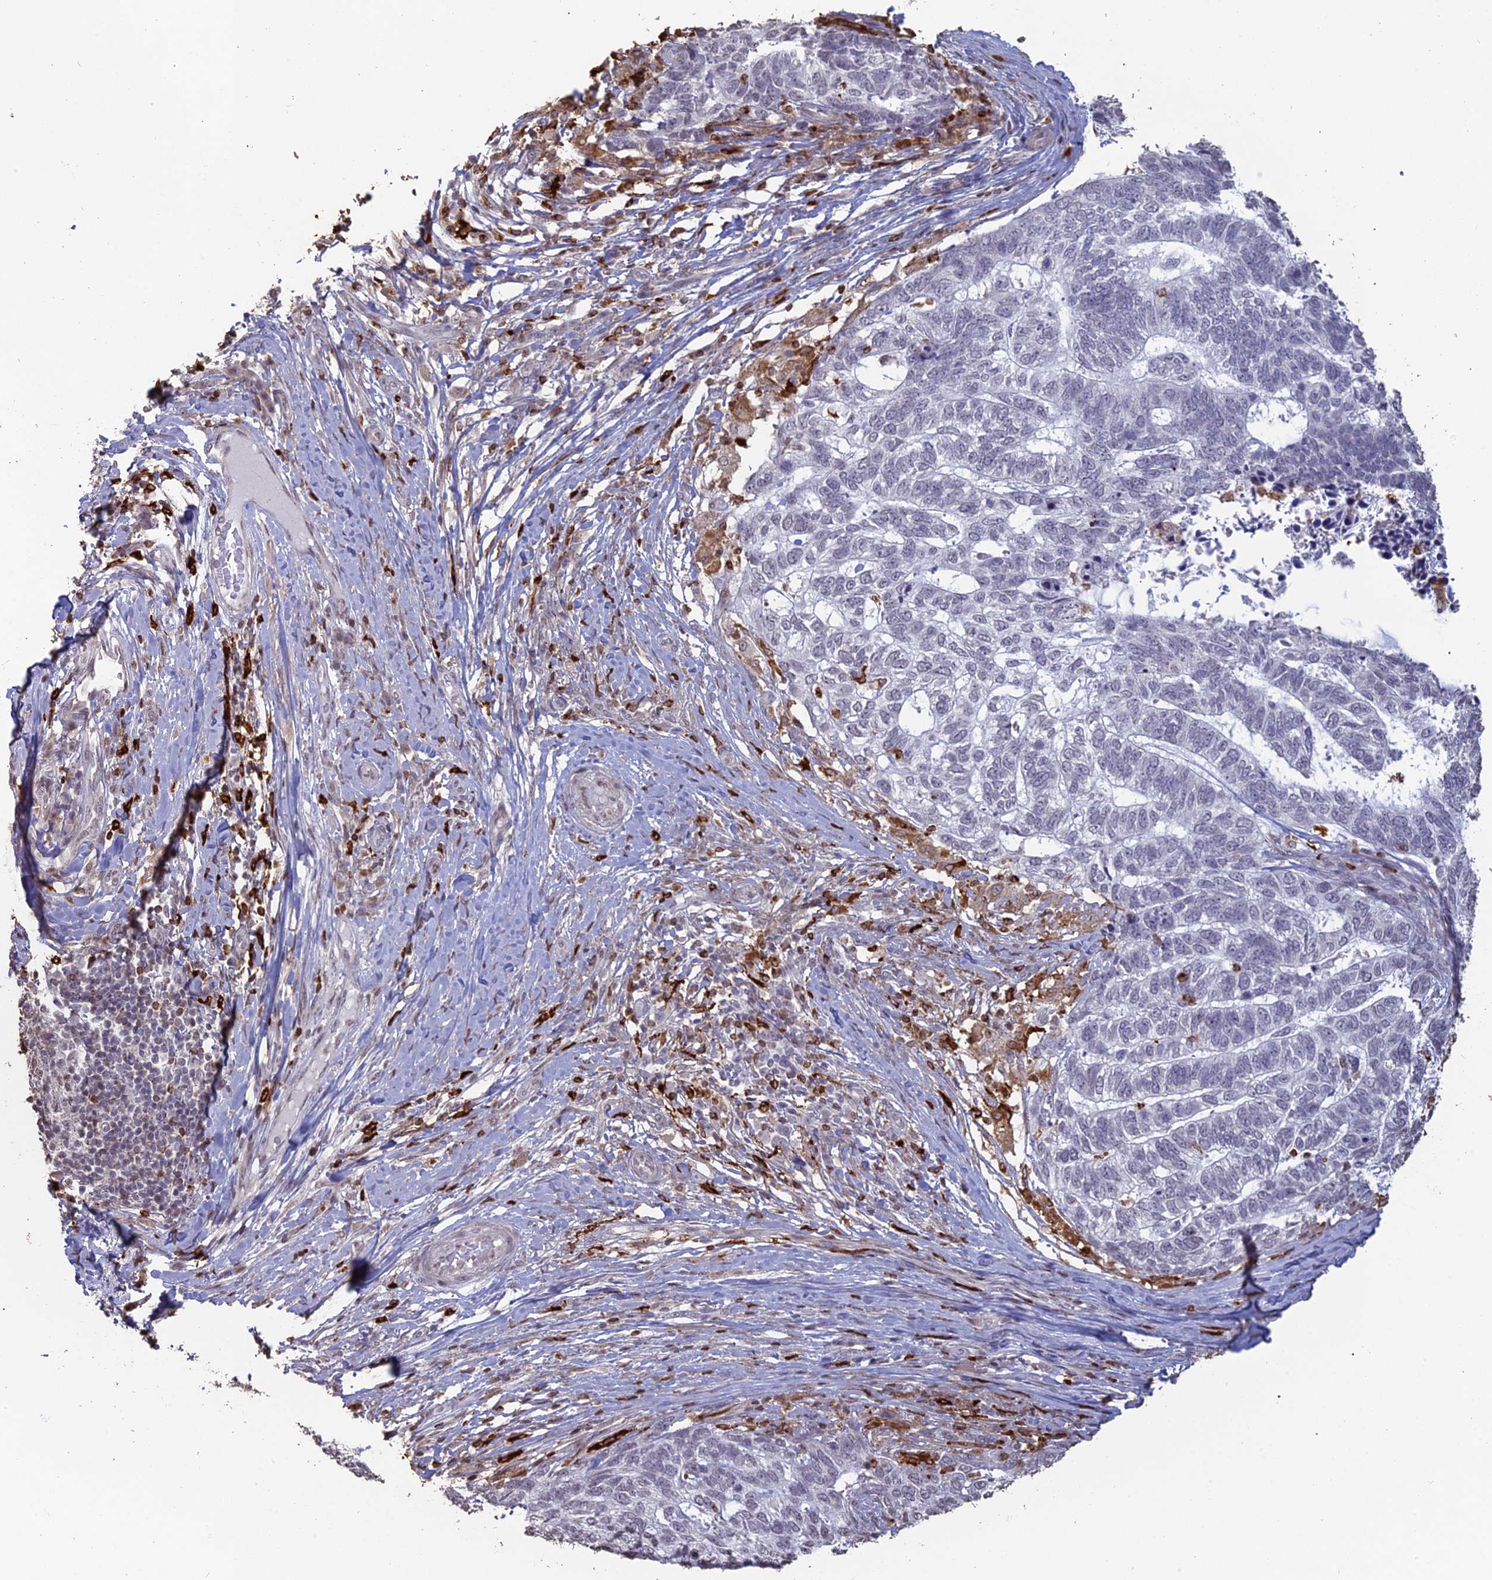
{"staining": {"intensity": "negative", "quantity": "none", "location": "none"}, "tissue": "skin cancer", "cell_type": "Tumor cells", "image_type": "cancer", "snomed": [{"axis": "morphology", "description": "Basal cell carcinoma"}, {"axis": "topography", "description": "Skin"}], "caption": "Image shows no protein expression in tumor cells of skin cancer tissue.", "gene": "APOBR", "patient": {"sex": "female", "age": 65}}